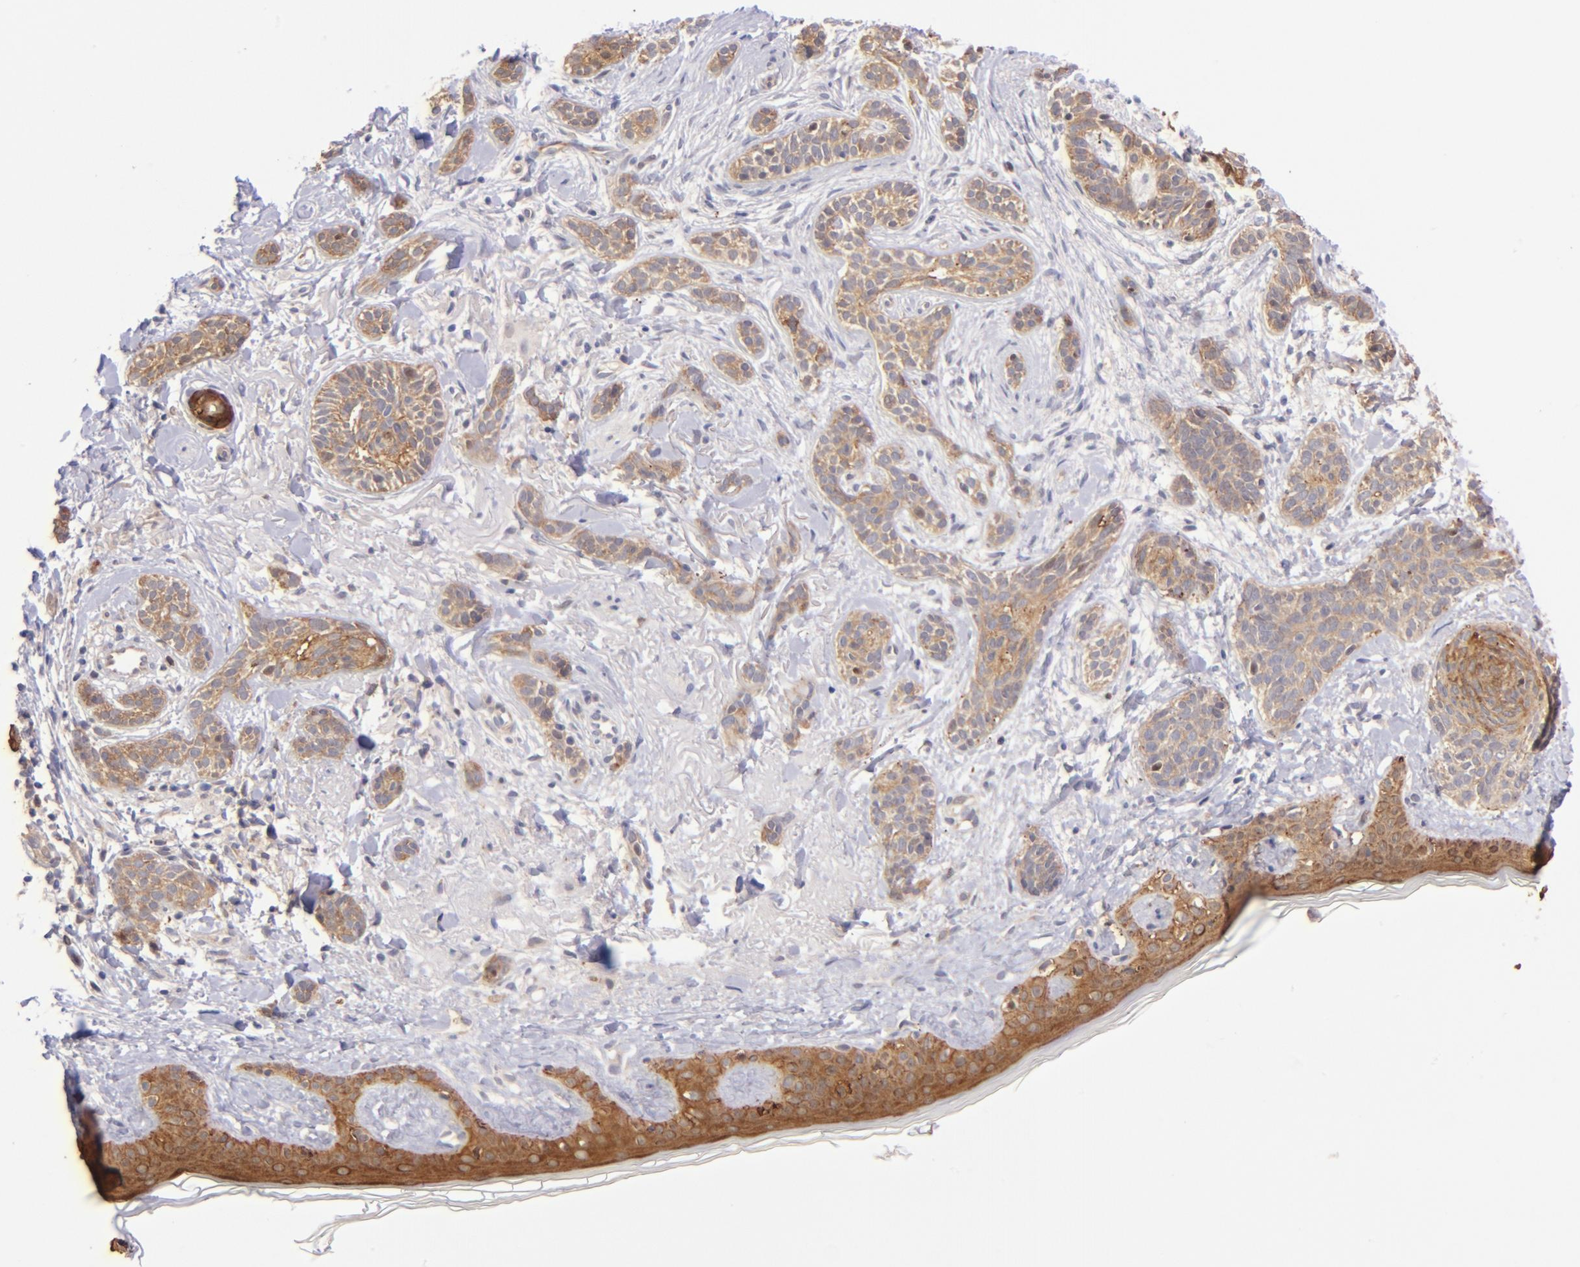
{"staining": {"intensity": "weak", "quantity": ">75%", "location": "cytoplasmic/membranous"}, "tissue": "skin cancer", "cell_type": "Tumor cells", "image_type": "cancer", "snomed": [{"axis": "morphology", "description": "Normal tissue, NOS"}, {"axis": "morphology", "description": "Basal cell carcinoma"}, {"axis": "topography", "description": "Skin"}], "caption": "Skin cancer stained for a protein (brown) reveals weak cytoplasmic/membranous positive expression in approximately >75% of tumor cells.", "gene": "YWHAB", "patient": {"sex": "male", "age": 63}}